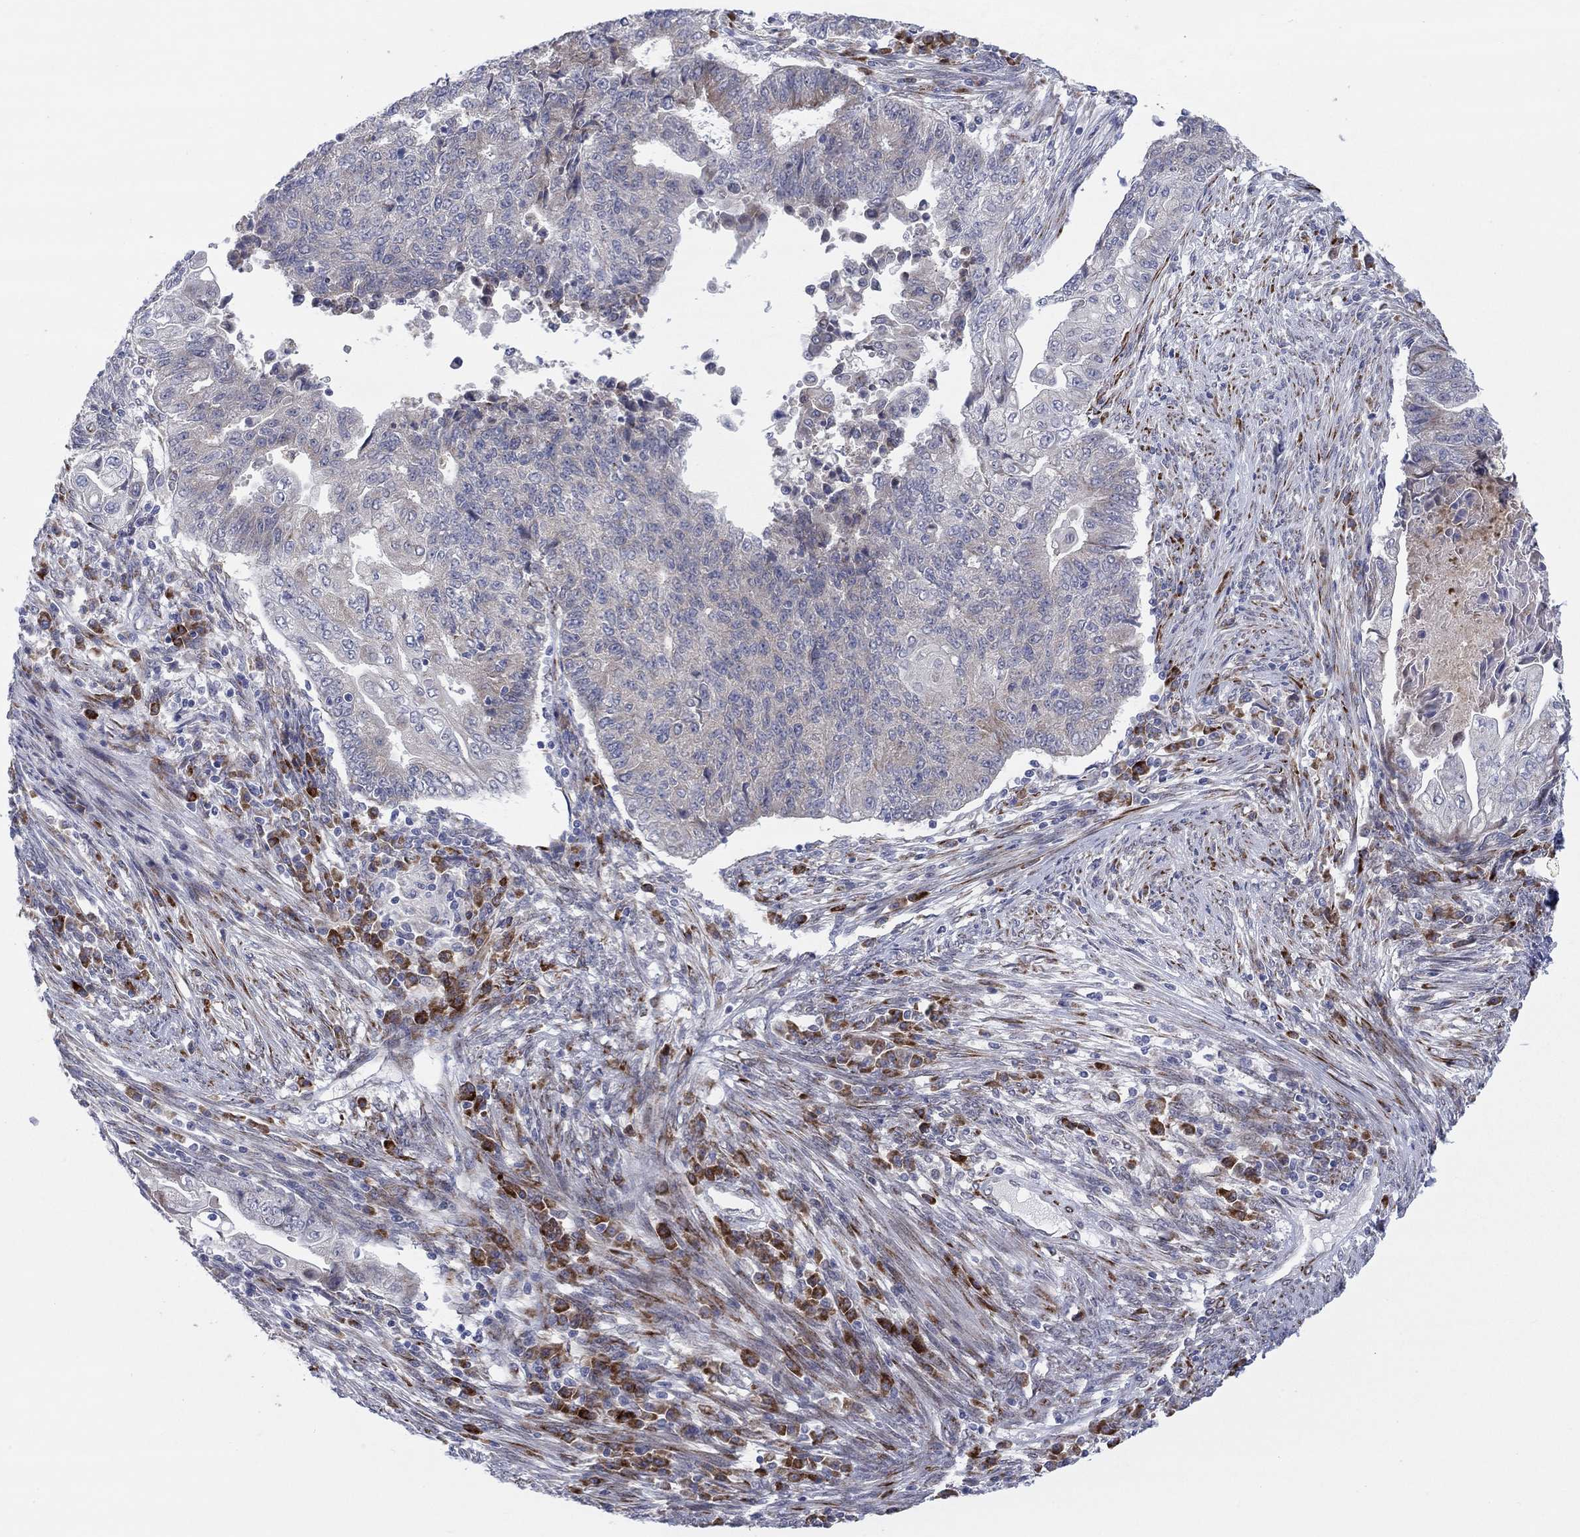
{"staining": {"intensity": "negative", "quantity": "none", "location": "none"}, "tissue": "endometrial cancer", "cell_type": "Tumor cells", "image_type": "cancer", "snomed": [{"axis": "morphology", "description": "Adenocarcinoma, NOS"}, {"axis": "topography", "description": "Uterus"}, {"axis": "topography", "description": "Endometrium"}], "caption": "Tumor cells show no significant expression in endometrial cancer. (DAB immunohistochemistry (IHC) visualized using brightfield microscopy, high magnification).", "gene": "TTC21B", "patient": {"sex": "female", "age": 54}}